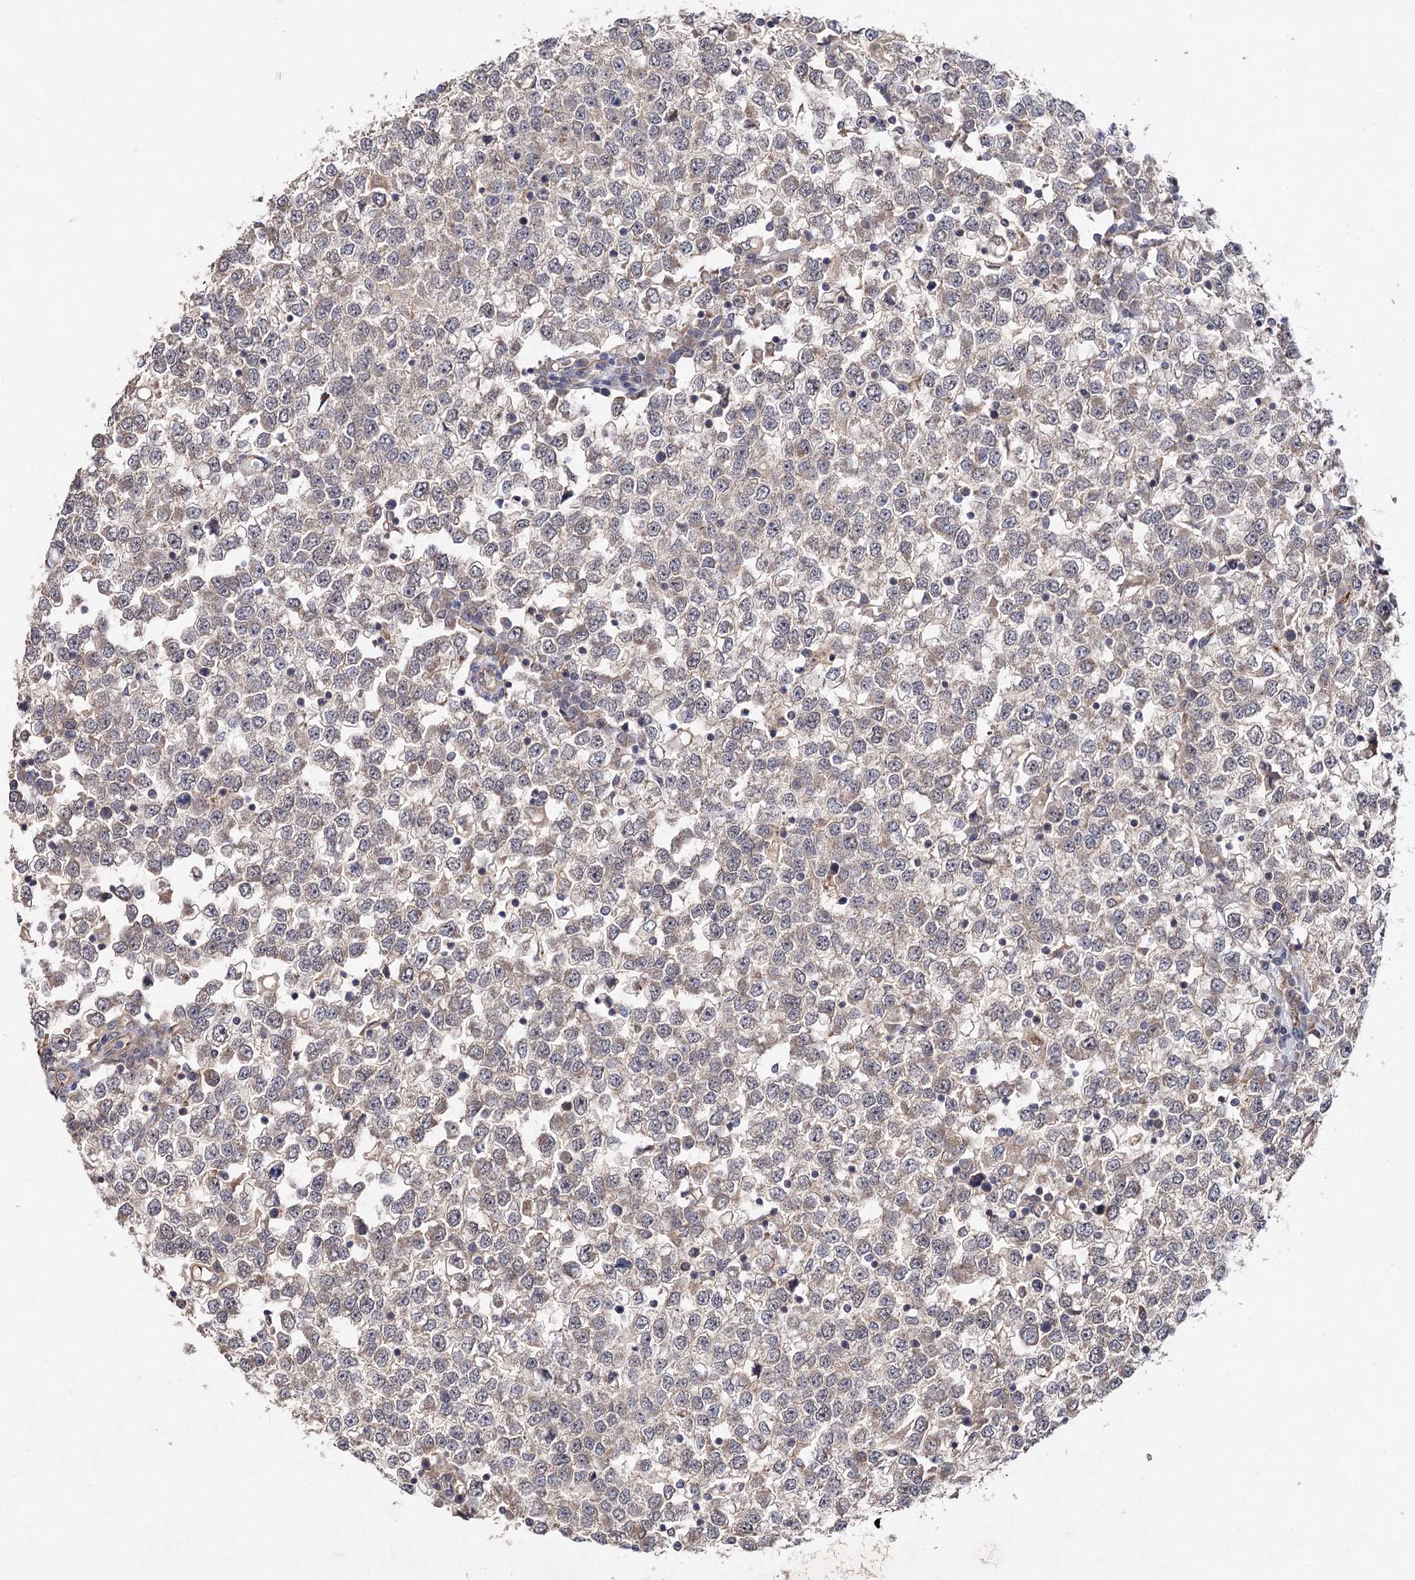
{"staining": {"intensity": "weak", "quantity": "25%-75%", "location": "cytoplasmic/membranous"}, "tissue": "testis cancer", "cell_type": "Tumor cells", "image_type": "cancer", "snomed": [{"axis": "morphology", "description": "Seminoma, NOS"}, {"axis": "topography", "description": "Testis"}], "caption": "Protein analysis of testis seminoma tissue exhibits weak cytoplasmic/membranous expression in approximately 25%-75% of tumor cells.", "gene": "NUDCD2", "patient": {"sex": "male", "age": 65}}